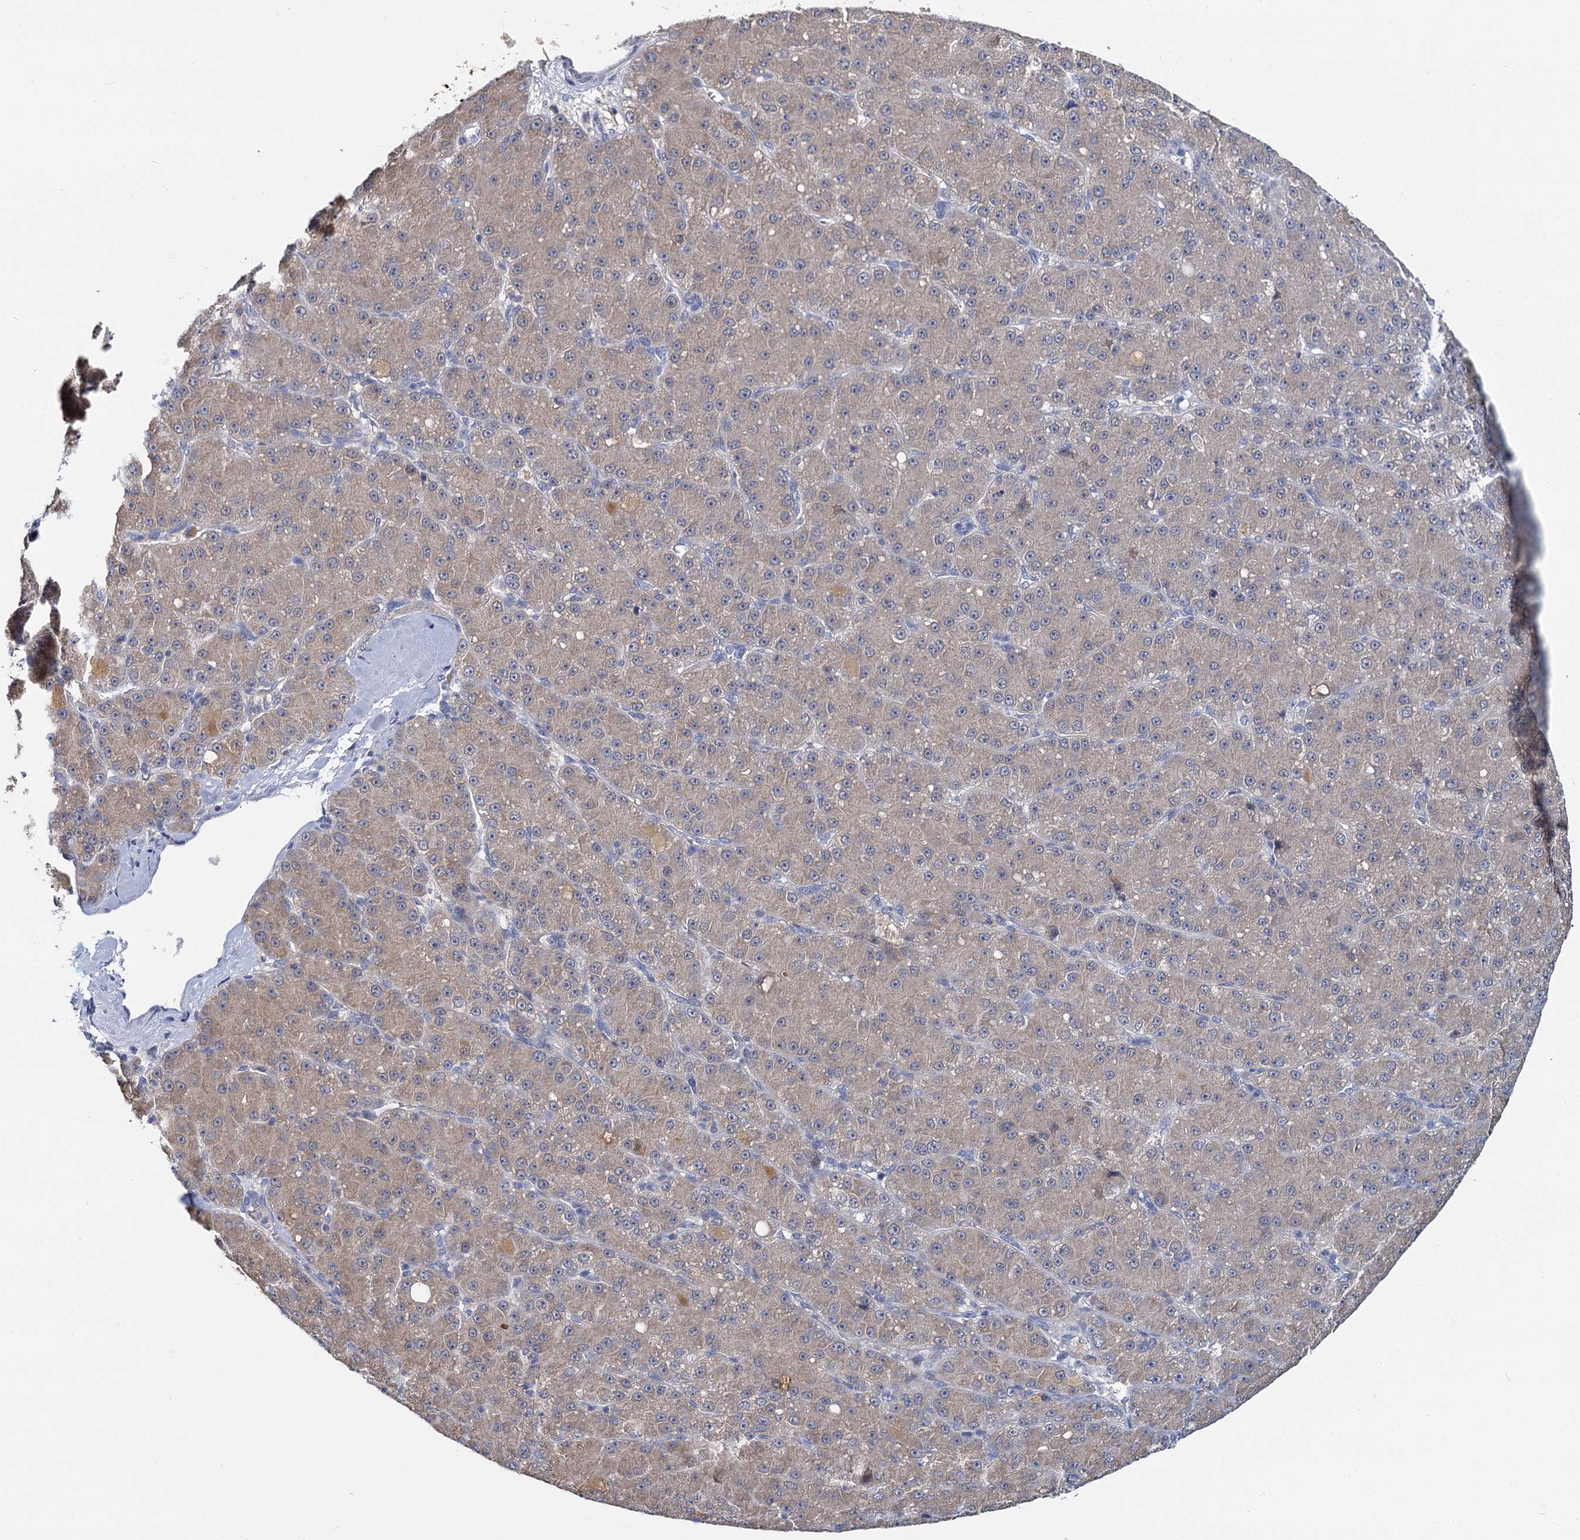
{"staining": {"intensity": "weak", "quantity": "25%-75%", "location": "cytoplasmic/membranous"}, "tissue": "liver cancer", "cell_type": "Tumor cells", "image_type": "cancer", "snomed": [{"axis": "morphology", "description": "Carcinoma, Hepatocellular, NOS"}, {"axis": "topography", "description": "Liver"}], "caption": "Liver cancer (hepatocellular carcinoma) stained with IHC shows weak cytoplasmic/membranous staining in about 25%-75% of tumor cells.", "gene": "ANKRD42", "patient": {"sex": "male", "age": 67}}